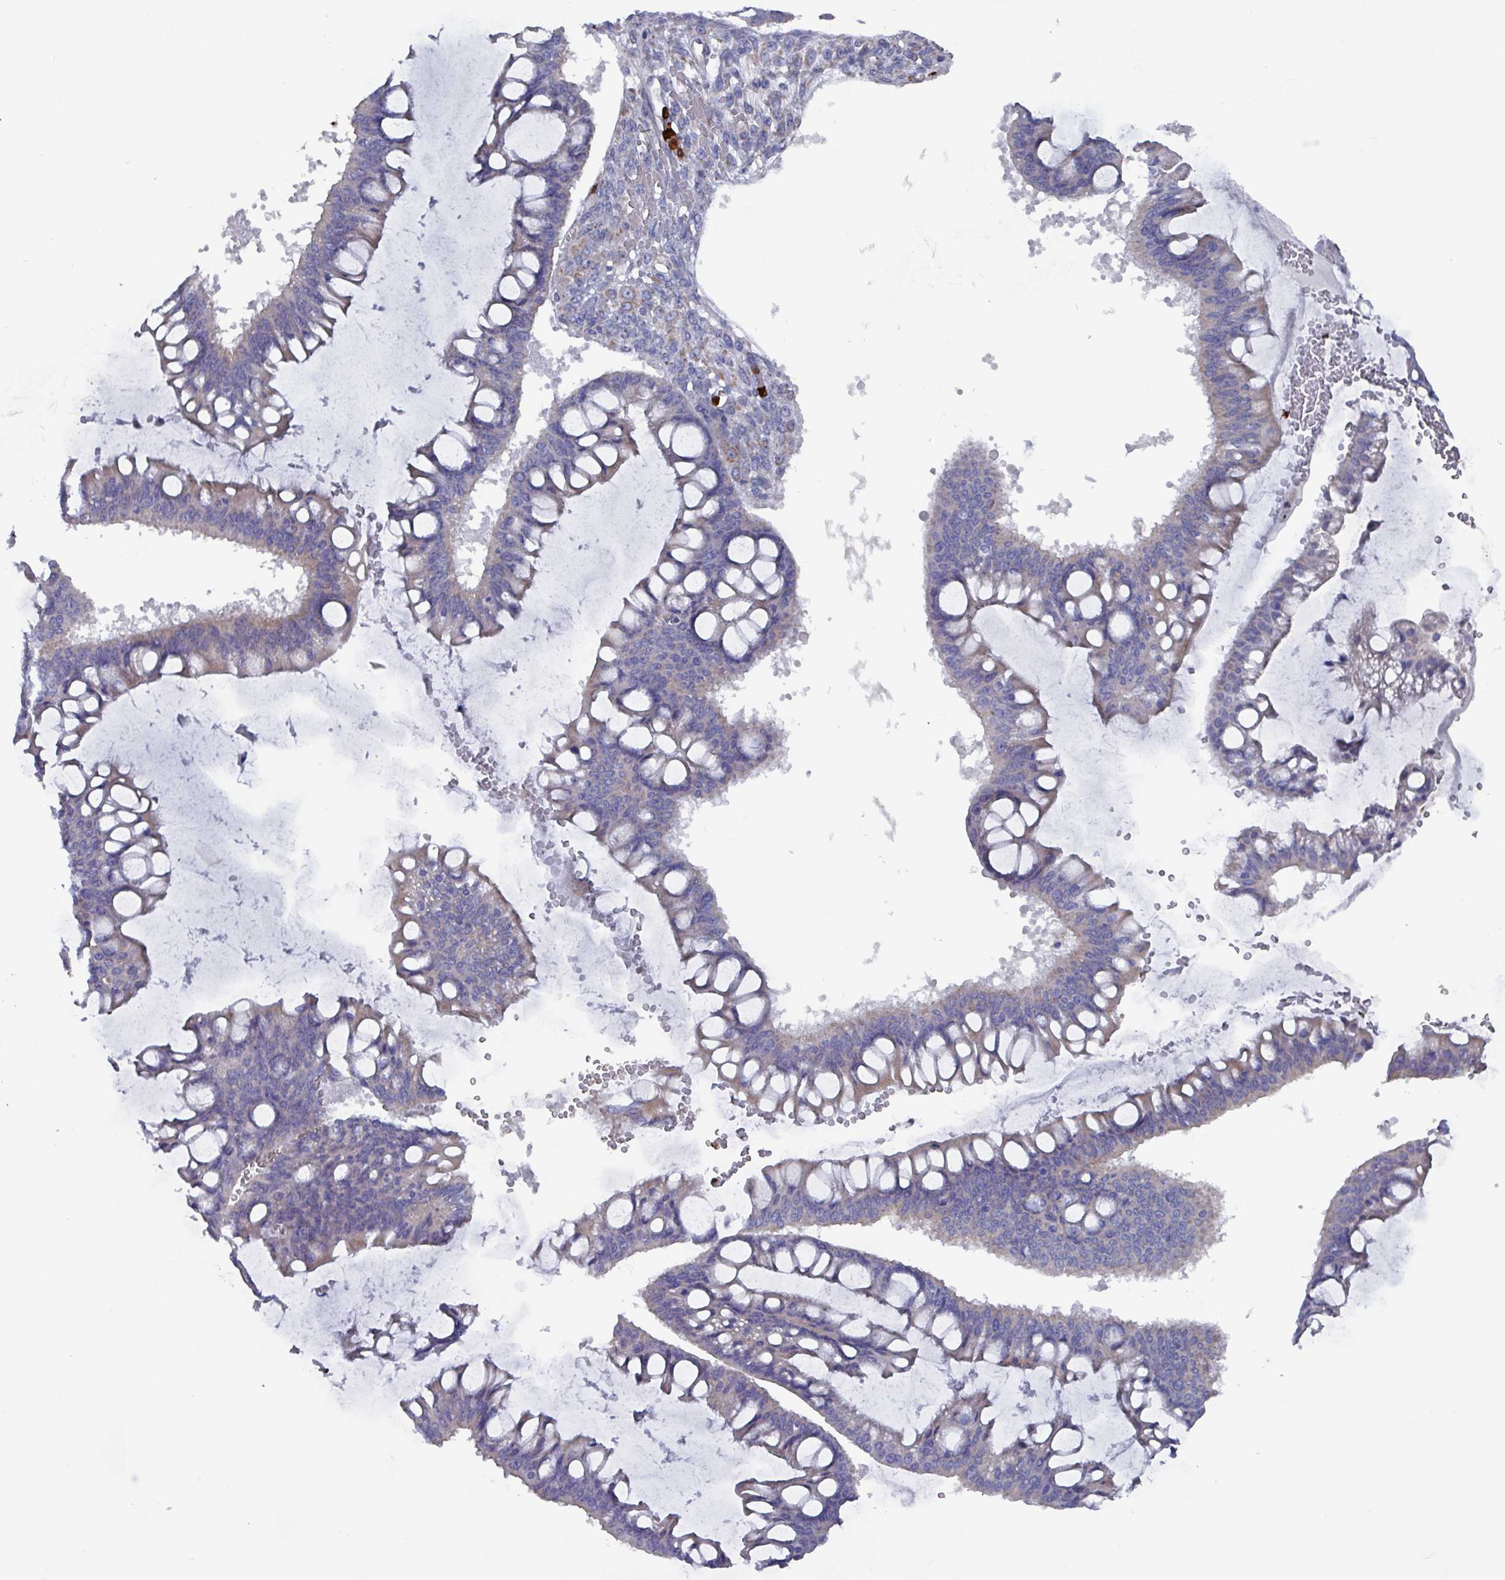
{"staining": {"intensity": "negative", "quantity": "none", "location": "none"}, "tissue": "ovarian cancer", "cell_type": "Tumor cells", "image_type": "cancer", "snomed": [{"axis": "morphology", "description": "Cystadenocarcinoma, mucinous, NOS"}, {"axis": "topography", "description": "Ovary"}], "caption": "This is an immunohistochemistry (IHC) histopathology image of mucinous cystadenocarcinoma (ovarian). There is no expression in tumor cells.", "gene": "UQCC2", "patient": {"sex": "female", "age": 73}}